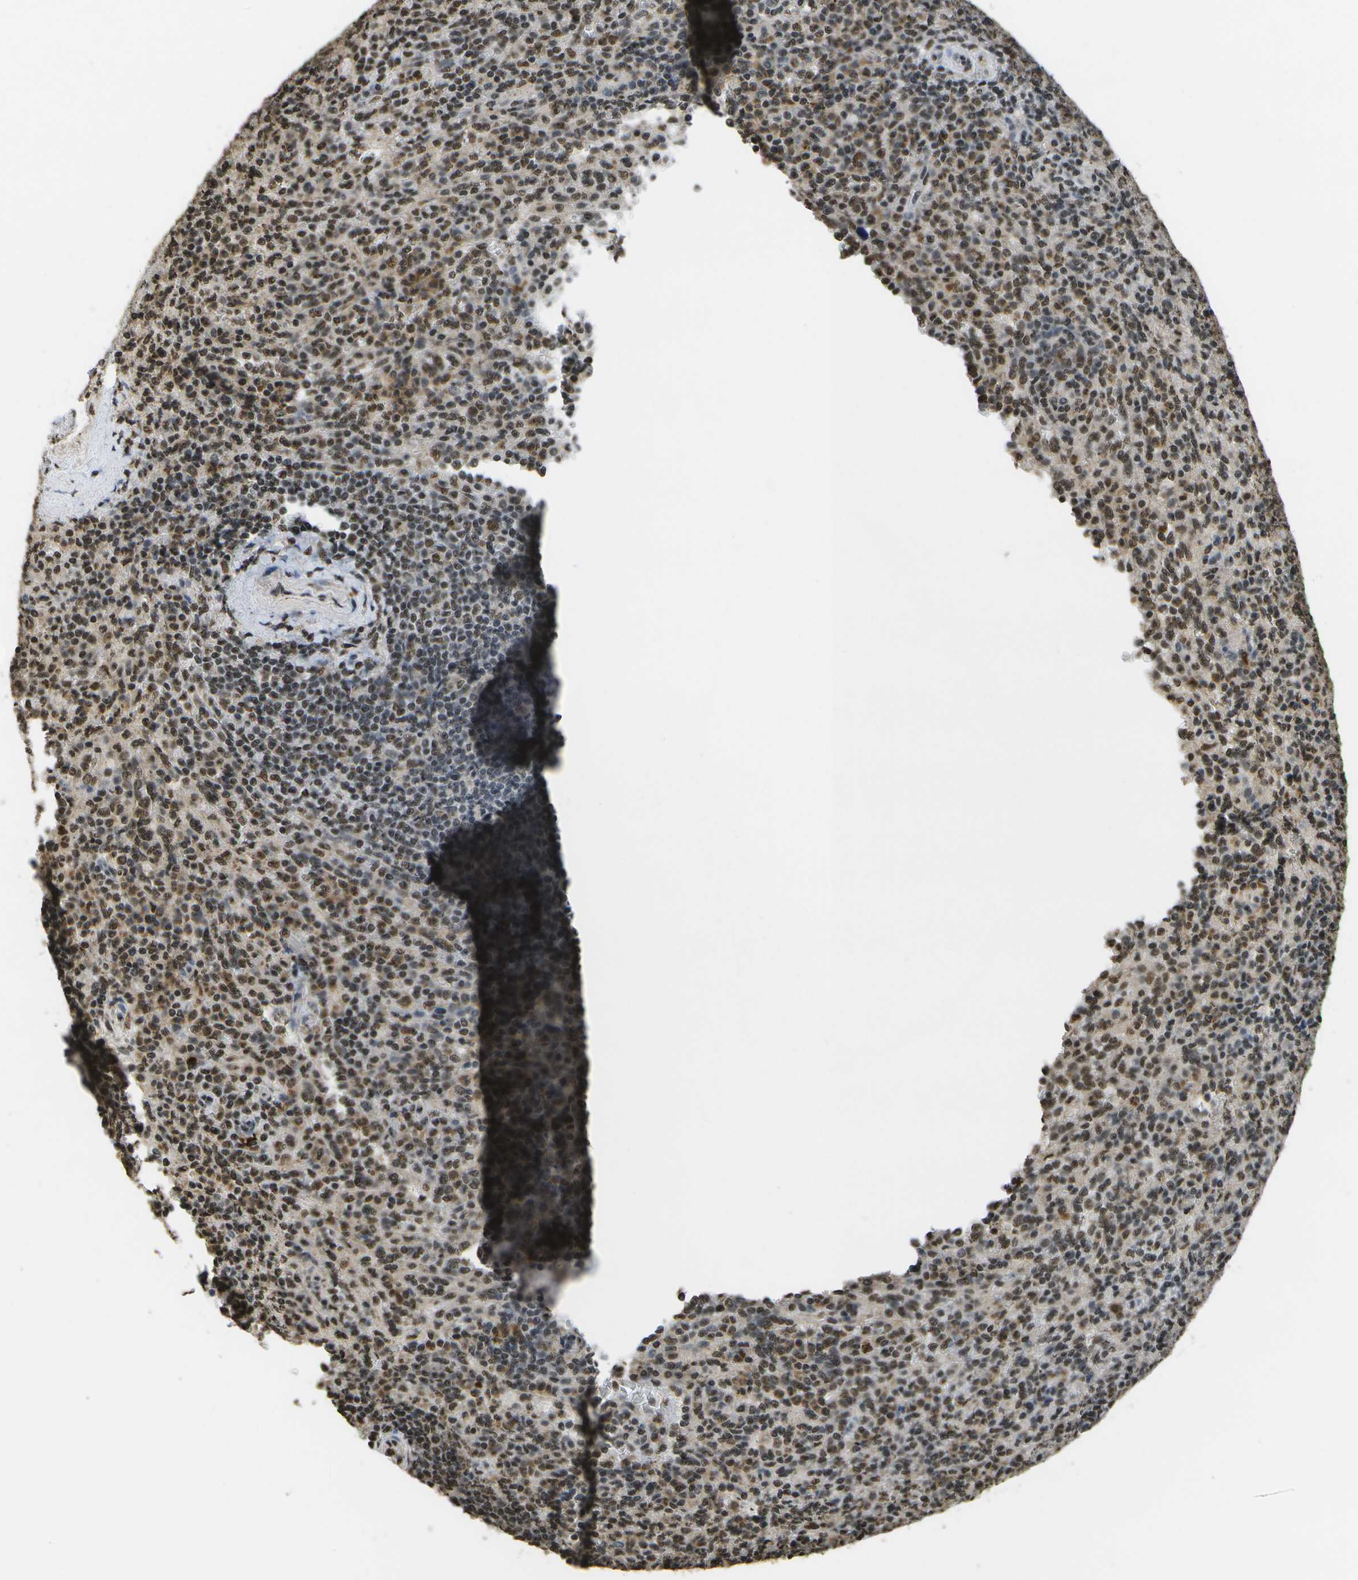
{"staining": {"intensity": "moderate", "quantity": "25%-75%", "location": "nuclear"}, "tissue": "spleen", "cell_type": "Cells in red pulp", "image_type": "normal", "snomed": [{"axis": "morphology", "description": "Normal tissue, NOS"}, {"axis": "topography", "description": "Spleen"}], "caption": "Spleen was stained to show a protein in brown. There is medium levels of moderate nuclear expression in about 25%-75% of cells in red pulp.", "gene": "SPEN", "patient": {"sex": "male", "age": 36}}